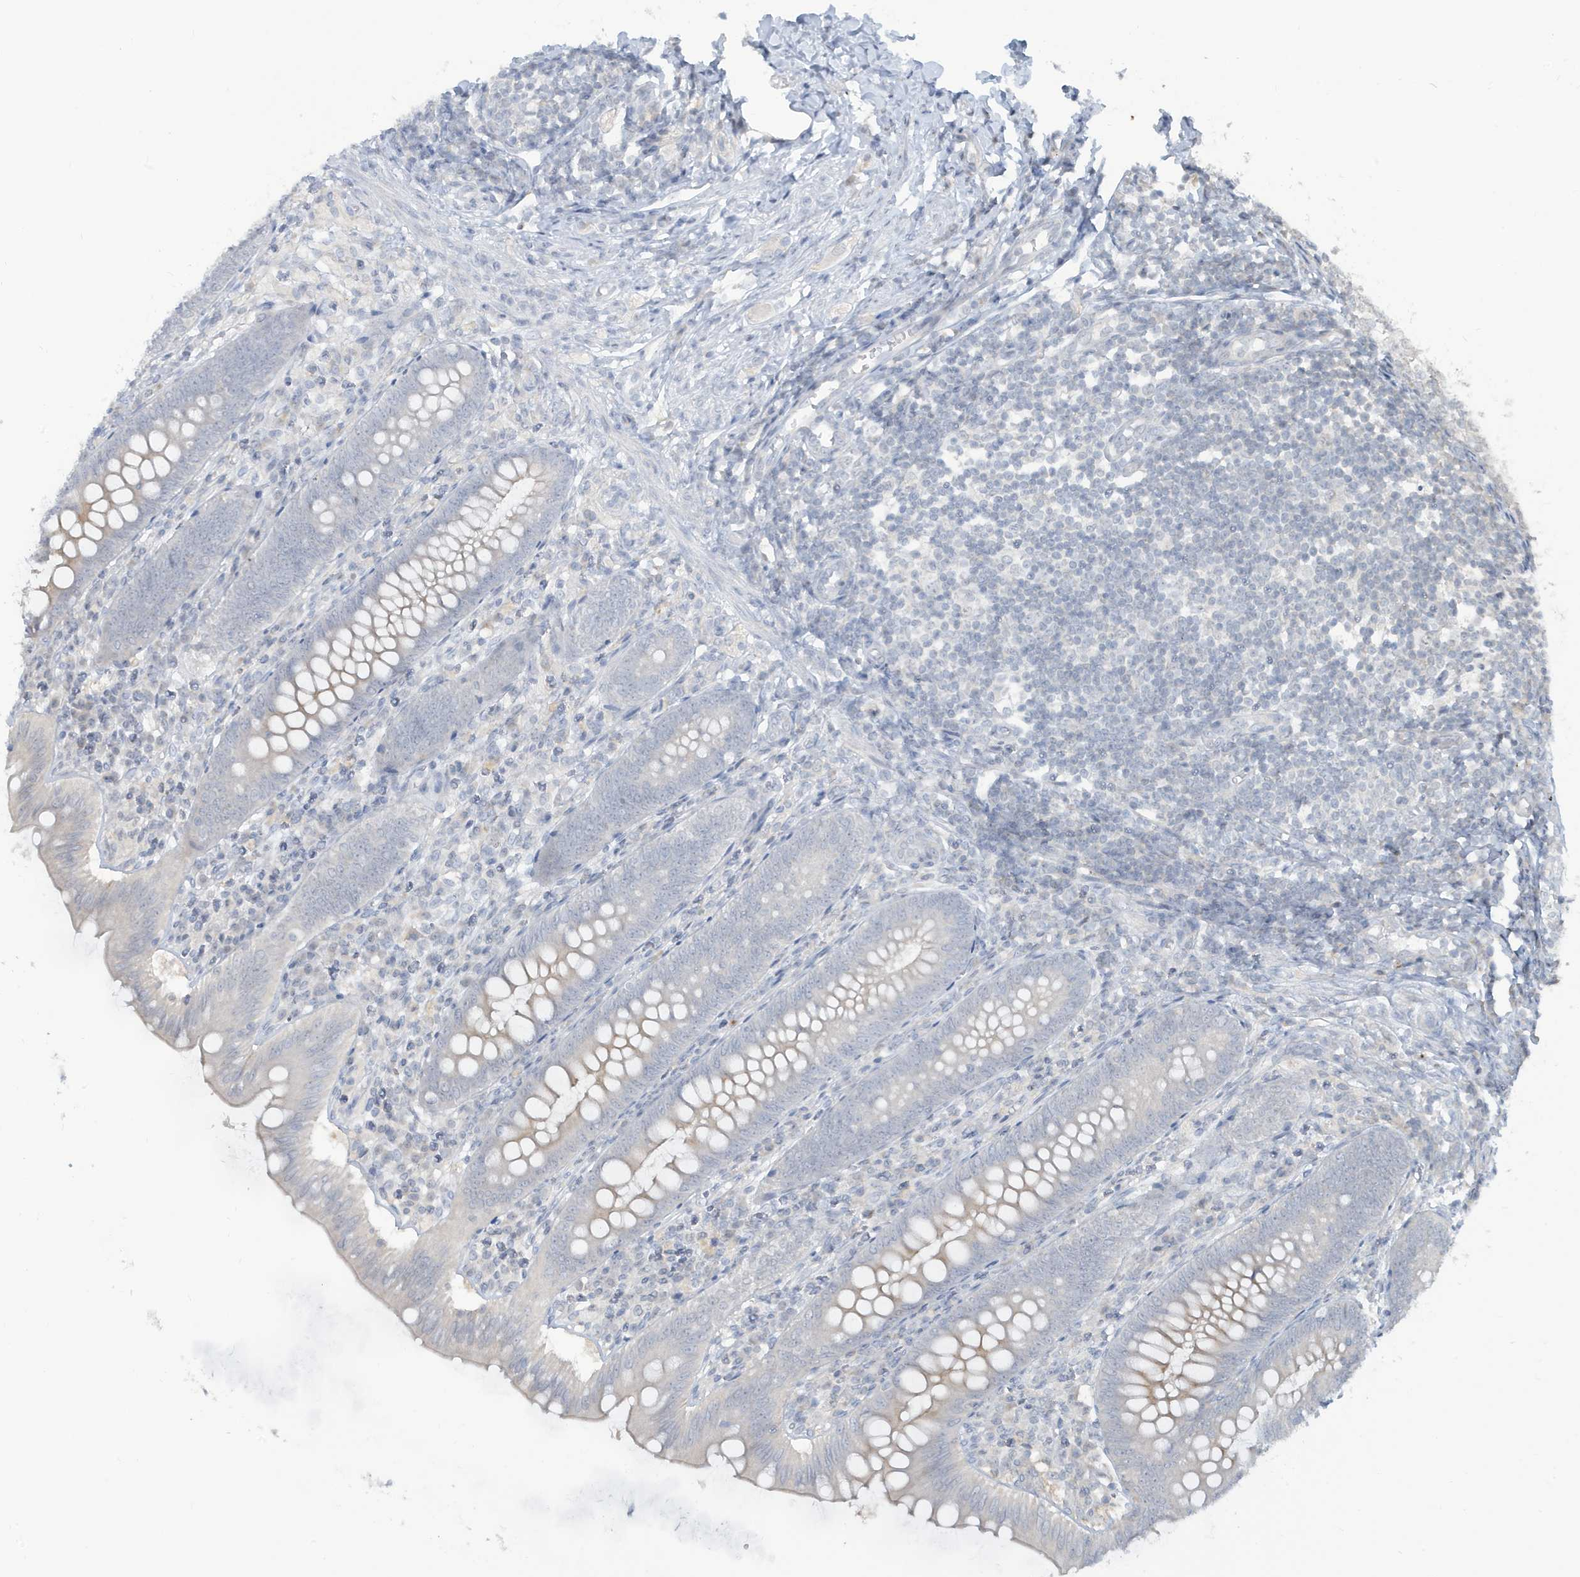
{"staining": {"intensity": "weak", "quantity": "25%-75%", "location": "cytoplasmic/membranous"}, "tissue": "appendix", "cell_type": "Glandular cells", "image_type": "normal", "snomed": [{"axis": "morphology", "description": "Normal tissue, NOS"}, {"axis": "topography", "description": "Appendix"}], "caption": "Benign appendix exhibits weak cytoplasmic/membranous positivity in approximately 25%-75% of glandular cells Nuclei are stained in blue..", "gene": "PRRT3", "patient": {"sex": "male", "age": 14}}